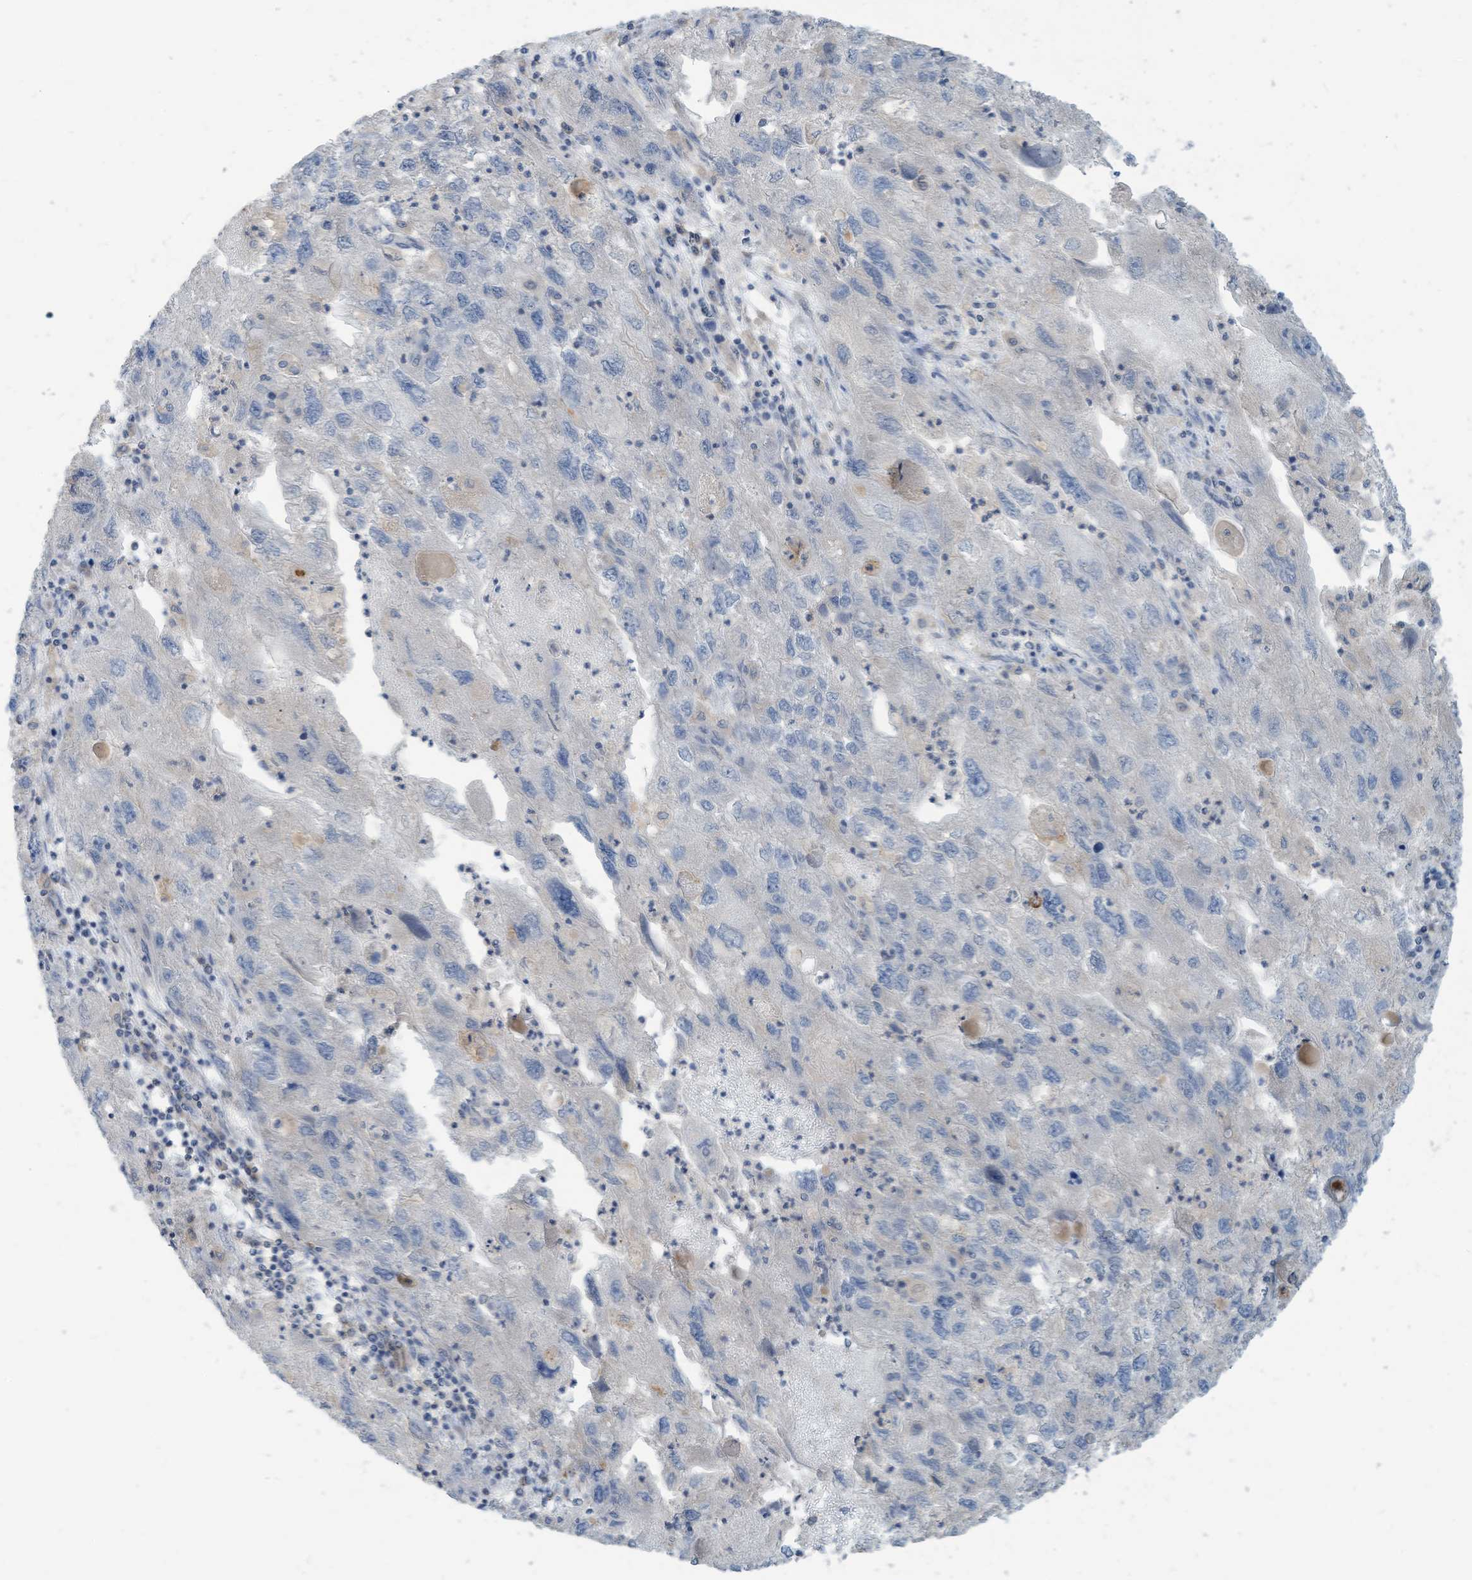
{"staining": {"intensity": "negative", "quantity": "none", "location": "none"}, "tissue": "endometrial cancer", "cell_type": "Tumor cells", "image_type": "cancer", "snomed": [{"axis": "morphology", "description": "Adenocarcinoma, NOS"}, {"axis": "topography", "description": "Endometrium"}], "caption": "This is an immunohistochemistry (IHC) micrograph of human adenocarcinoma (endometrial). There is no positivity in tumor cells.", "gene": "PARVG", "patient": {"sex": "female", "age": 49}}